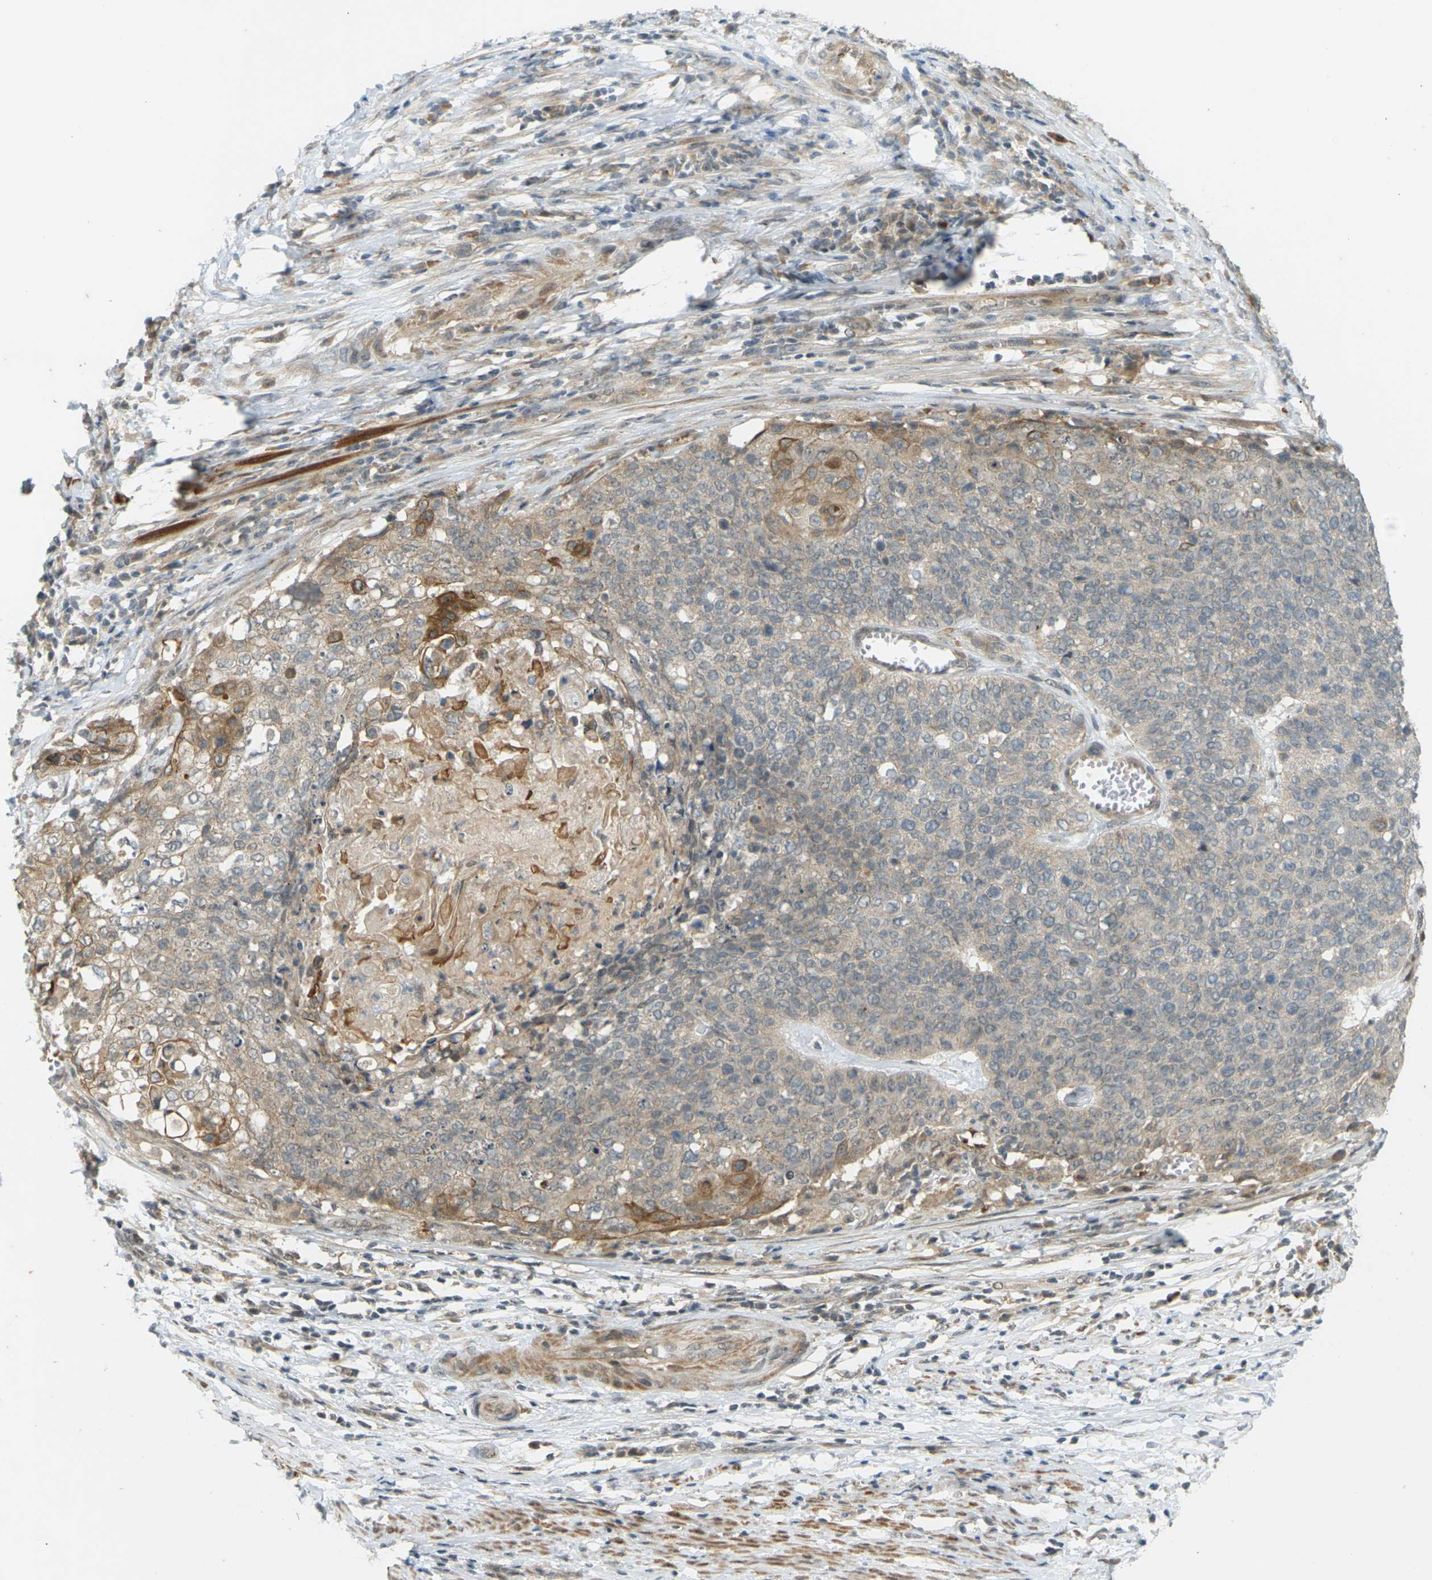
{"staining": {"intensity": "weak", "quantity": ">75%", "location": "cytoplasmic/membranous"}, "tissue": "cervical cancer", "cell_type": "Tumor cells", "image_type": "cancer", "snomed": [{"axis": "morphology", "description": "Squamous cell carcinoma, NOS"}, {"axis": "topography", "description": "Cervix"}], "caption": "Weak cytoplasmic/membranous positivity for a protein is appreciated in approximately >75% of tumor cells of cervical cancer using IHC.", "gene": "SOCS6", "patient": {"sex": "female", "age": 39}}